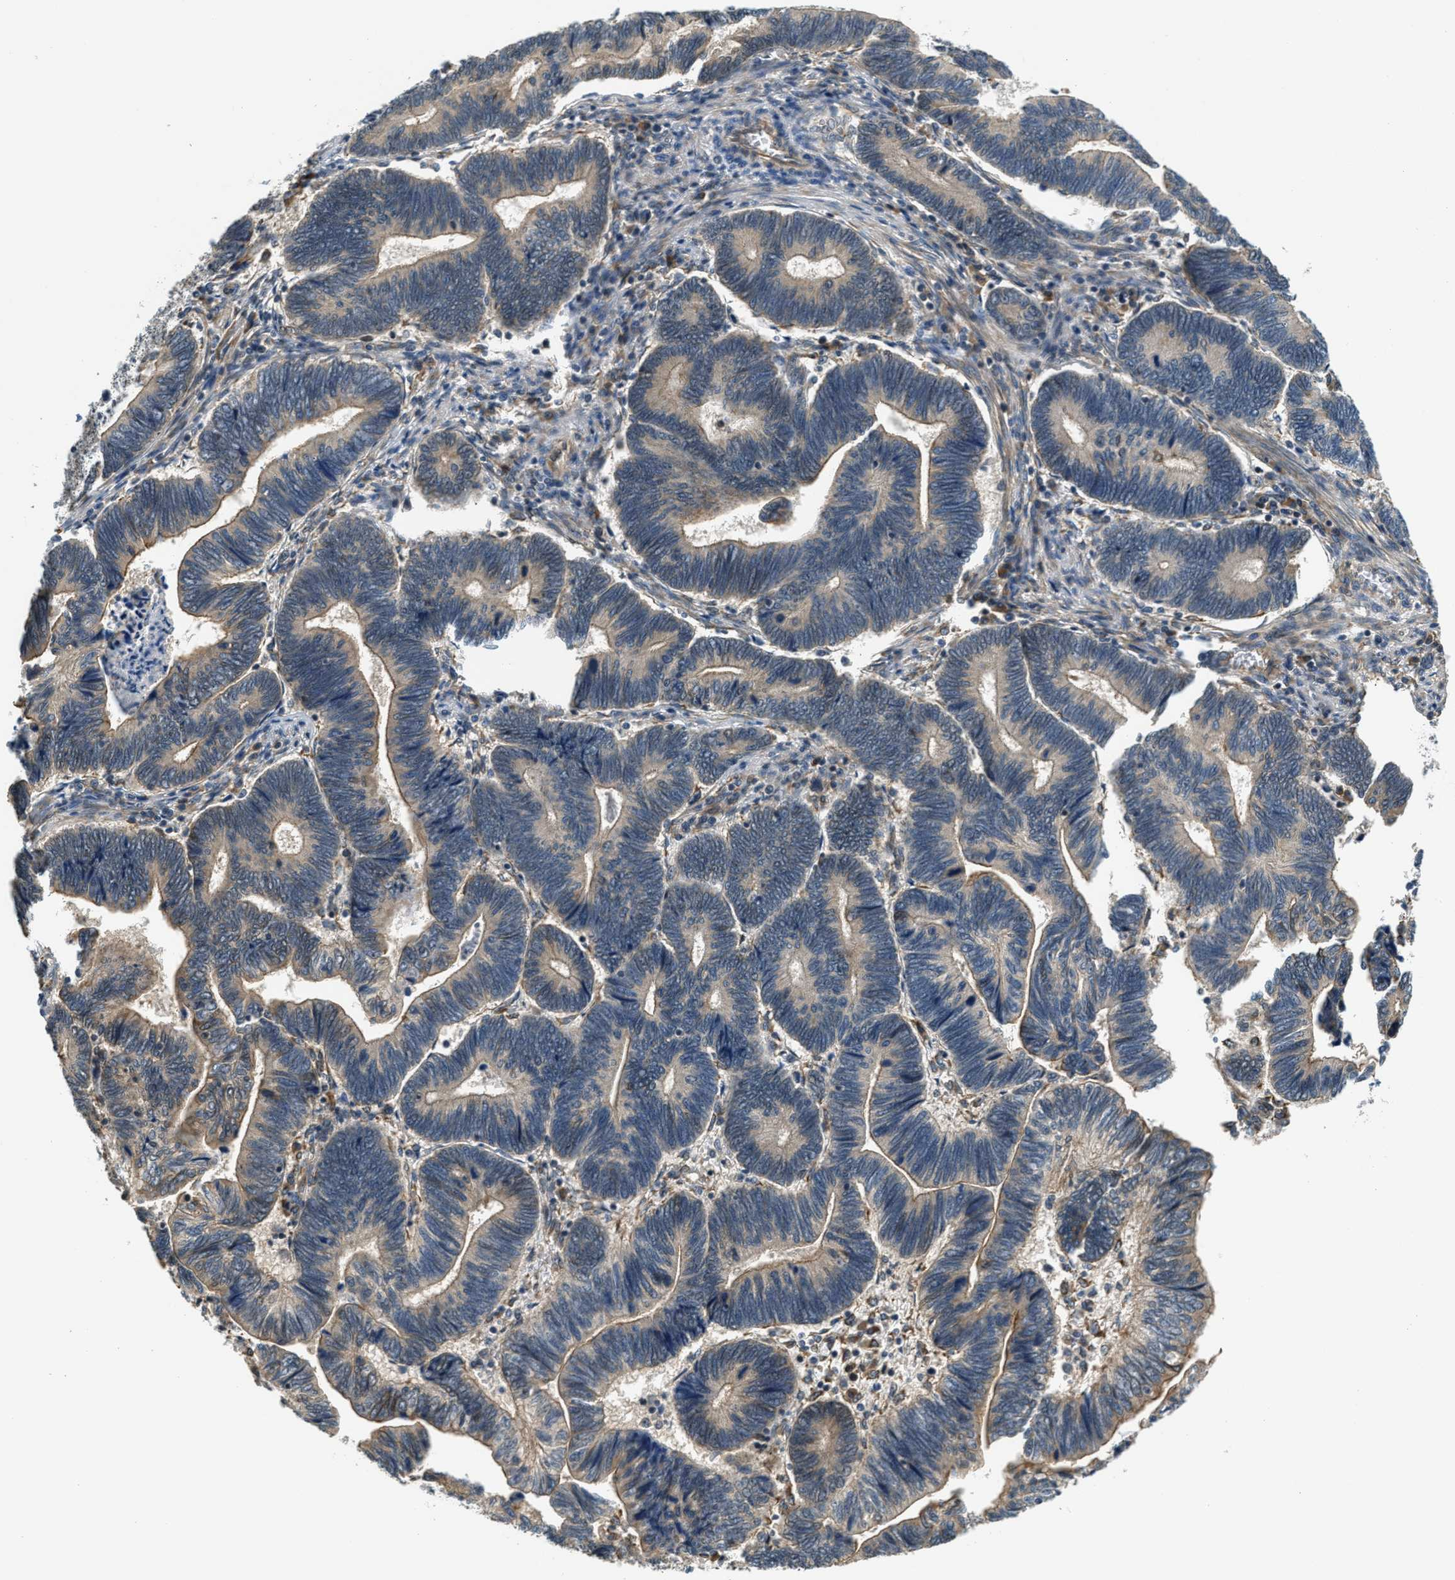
{"staining": {"intensity": "moderate", "quantity": "25%-75%", "location": "cytoplasmic/membranous"}, "tissue": "pancreatic cancer", "cell_type": "Tumor cells", "image_type": "cancer", "snomed": [{"axis": "morphology", "description": "Adenocarcinoma, NOS"}, {"axis": "topography", "description": "Pancreas"}], "caption": "The immunohistochemical stain labels moderate cytoplasmic/membranous positivity in tumor cells of adenocarcinoma (pancreatic) tissue.", "gene": "ALOX12", "patient": {"sex": "female", "age": 70}}